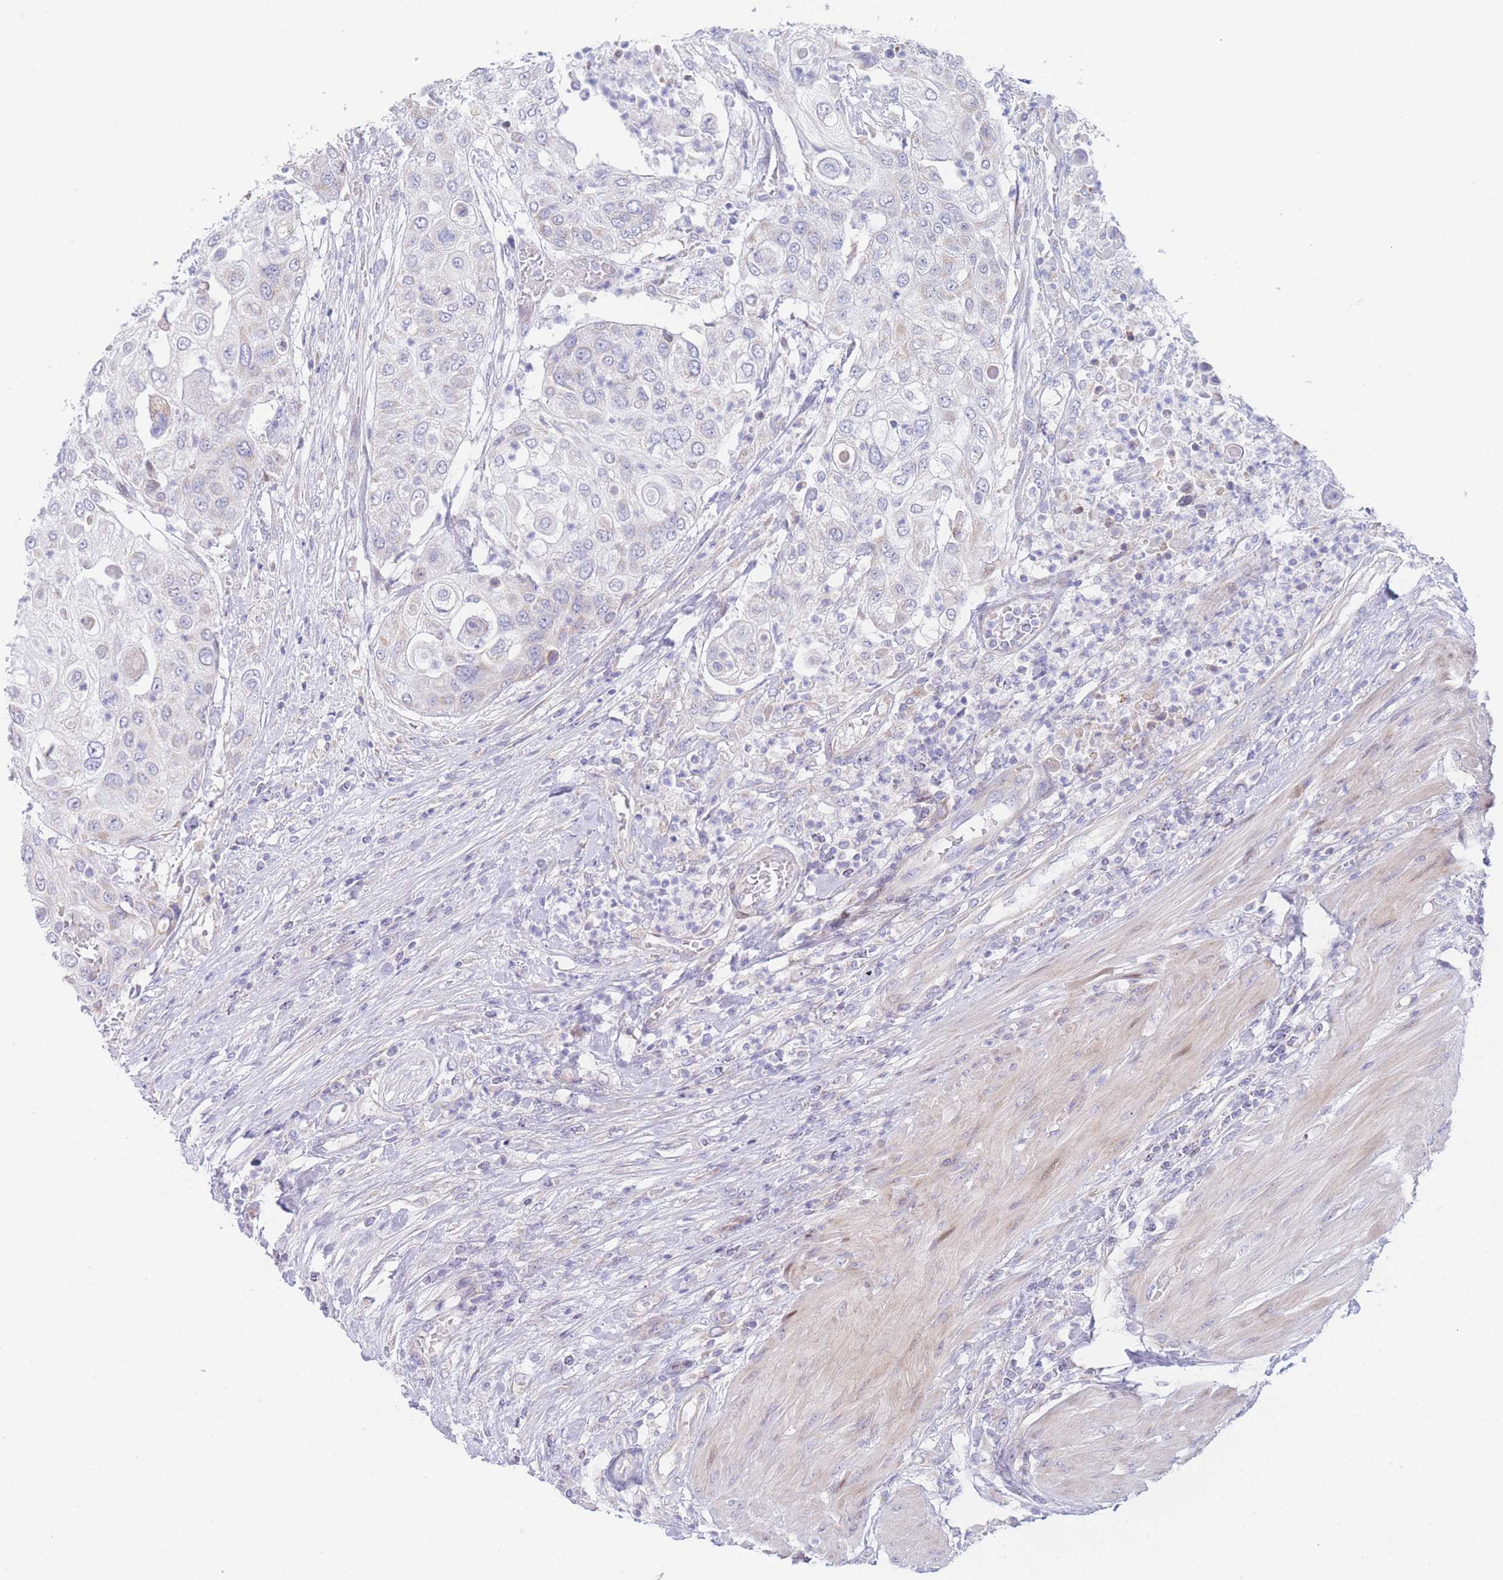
{"staining": {"intensity": "negative", "quantity": "none", "location": "none"}, "tissue": "urothelial cancer", "cell_type": "Tumor cells", "image_type": "cancer", "snomed": [{"axis": "morphology", "description": "Urothelial carcinoma, High grade"}, {"axis": "topography", "description": "Urinary bladder"}], "caption": "High magnification brightfield microscopy of urothelial cancer stained with DAB (3,3'-diaminobenzidine) (brown) and counterstained with hematoxylin (blue): tumor cells show no significant positivity.", "gene": "GPAM", "patient": {"sex": "female", "age": 79}}